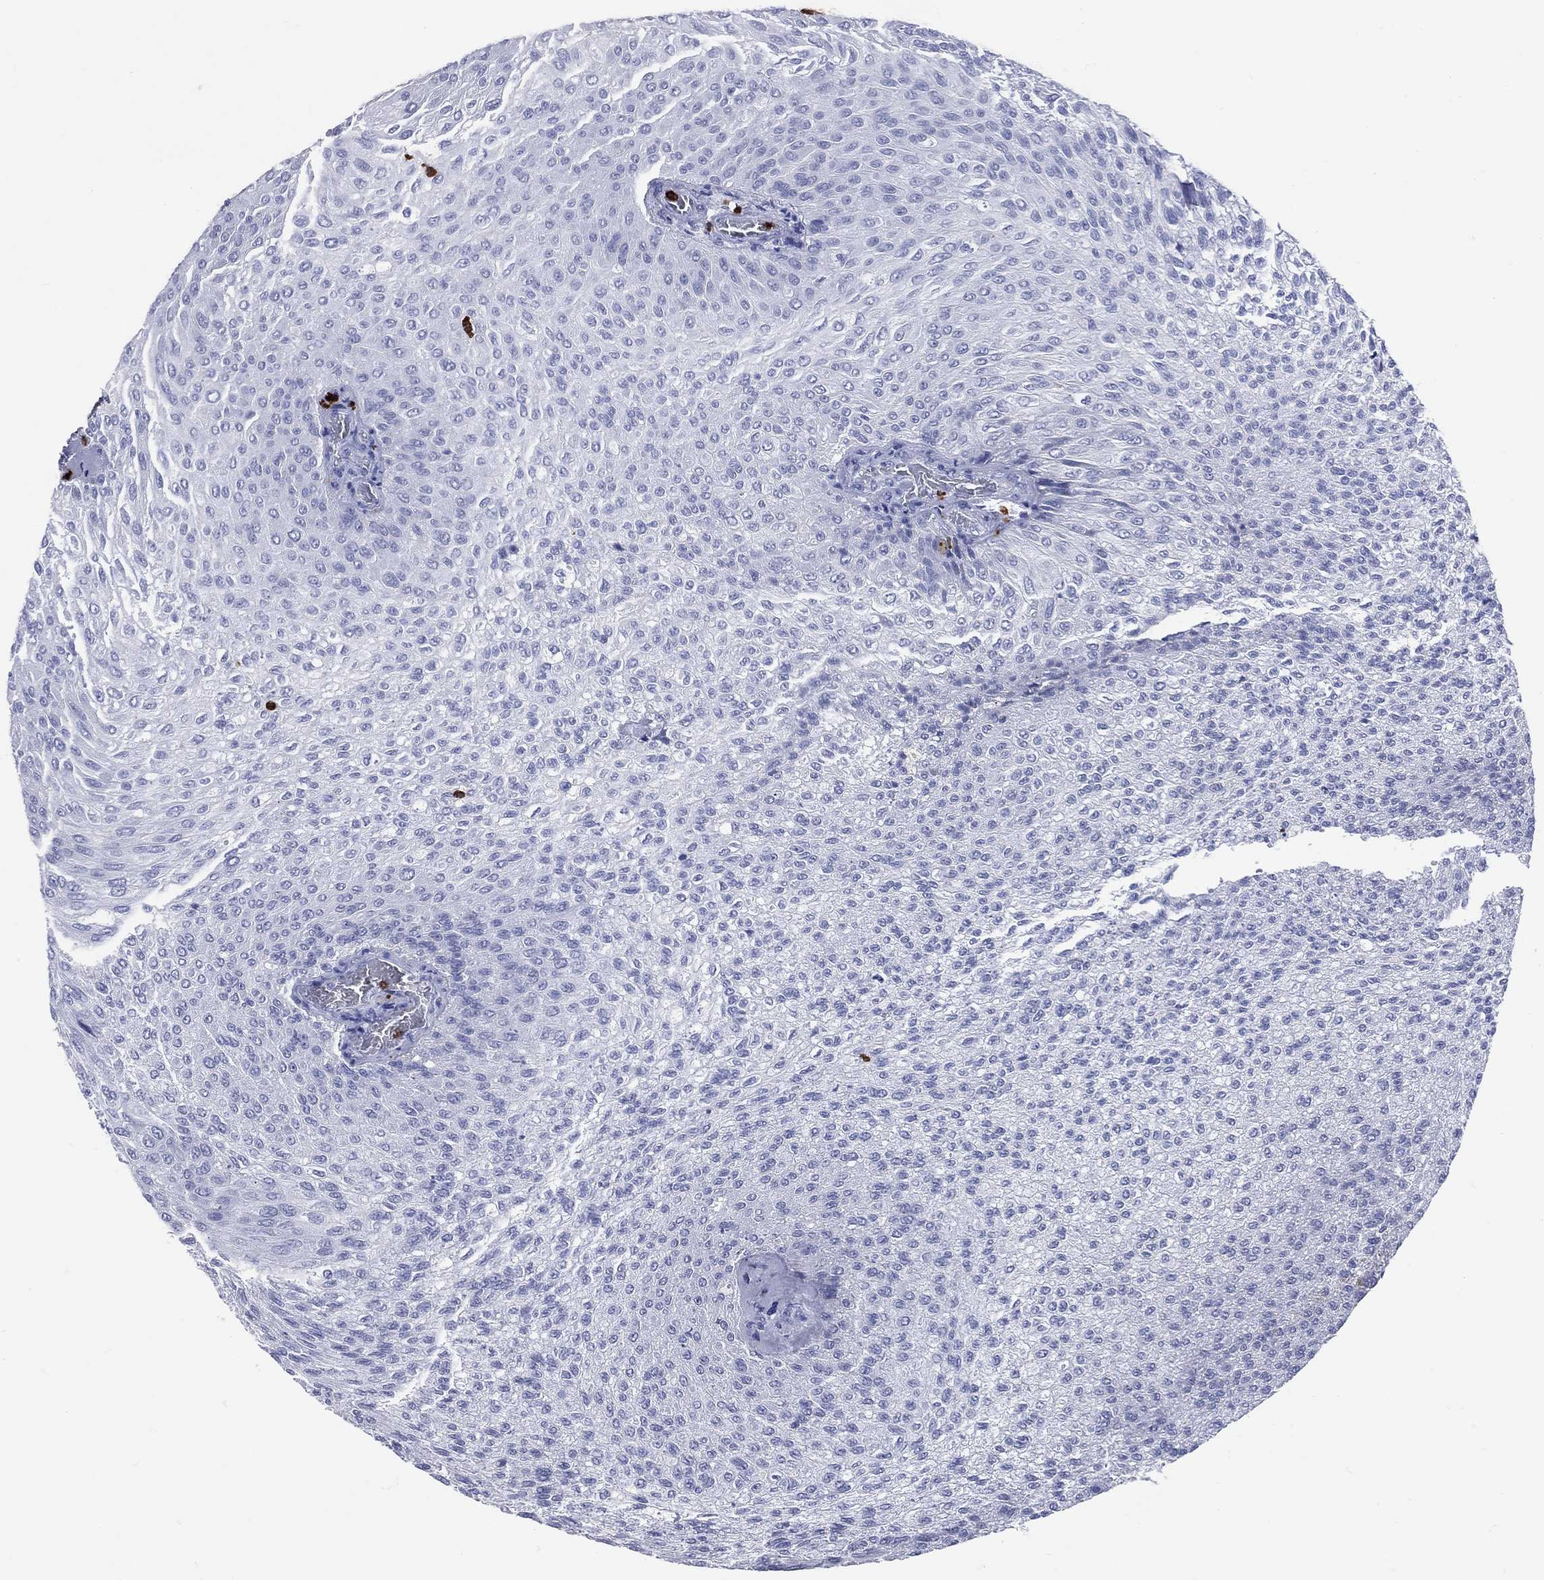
{"staining": {"intensity": "negative", "quantity": "none", "location": "none"}, "tissue": "urothelial cancer", "cell_type": "Tumor cells", "image_type": "cancer", "snomed": [{"axis": "morphology", "description": "Urothelial carcinoma, Low grade"}, {"axis": "topography", "description": "Ureter, NOS"}, {"axis": "topography", "description": "Urinary bladder"}], "caption": "This is a histopathology image of immunohistochemistry (IHC) staining of urothelial cancer, which shows no staining in tumor cells. The staining is performed using DAB brown chromogen with nuclei counter-stained in using hematoxylin.", "gene": "PGLYRP1", "patient": {"sex": "male", "age": 78}}